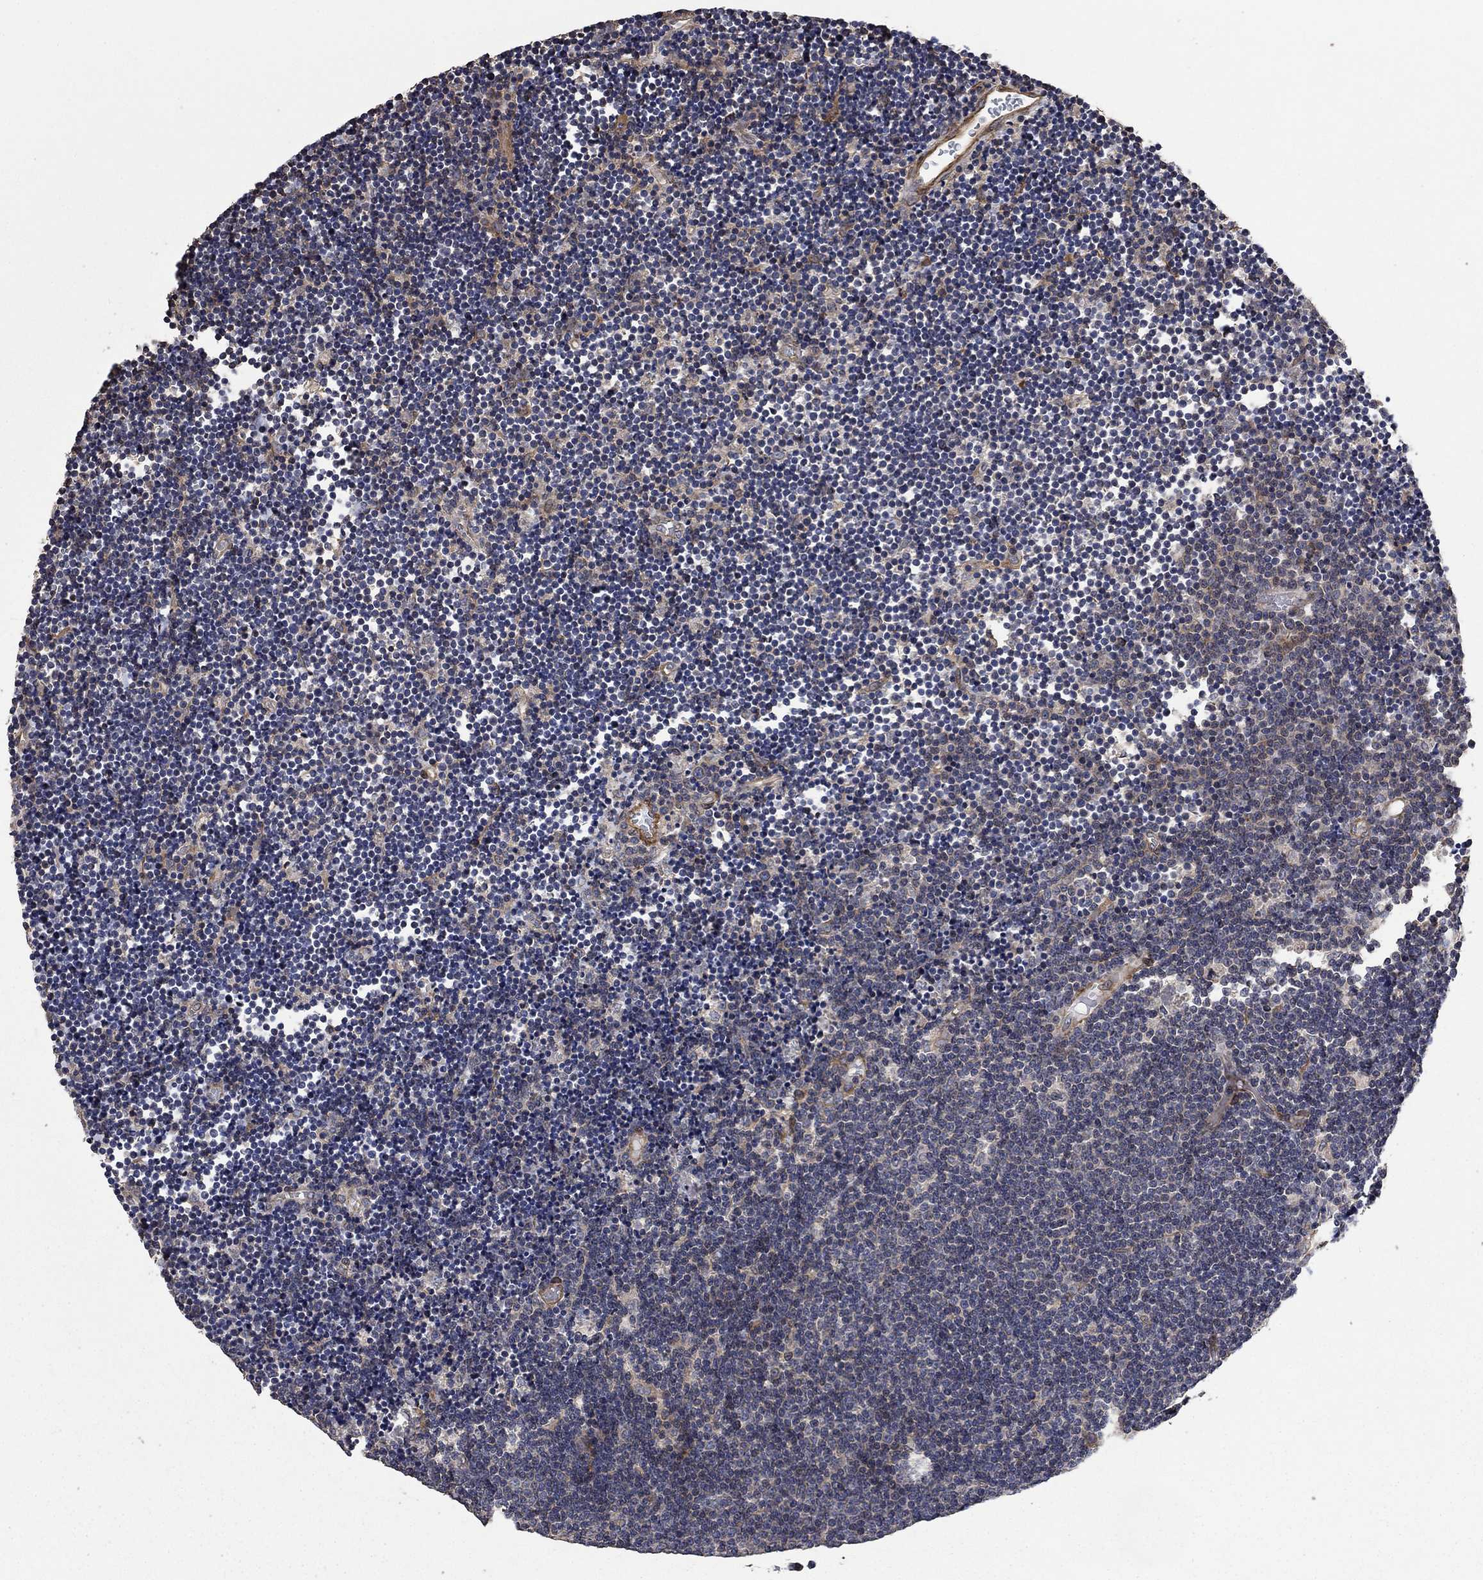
{"staining": {"intensity": "negative", "quantity": "none", "location": "none"}, "tissue": "lymphoma", "cell_type": "Tumor cells", "image_type": "cancer", "snomed": [{"axis": "morphology", "description": "Malignant lymphoma, non-Hodgkin's type, Low grade"}, {"axis": "topography", "description": "Brain"}], "caption": "A micrograph of lymphoma stained for a protein demonstrates no brown staining in tumor cells.", "gene": "PDE3A", "patient": {"sex": "female", "age": 66}}